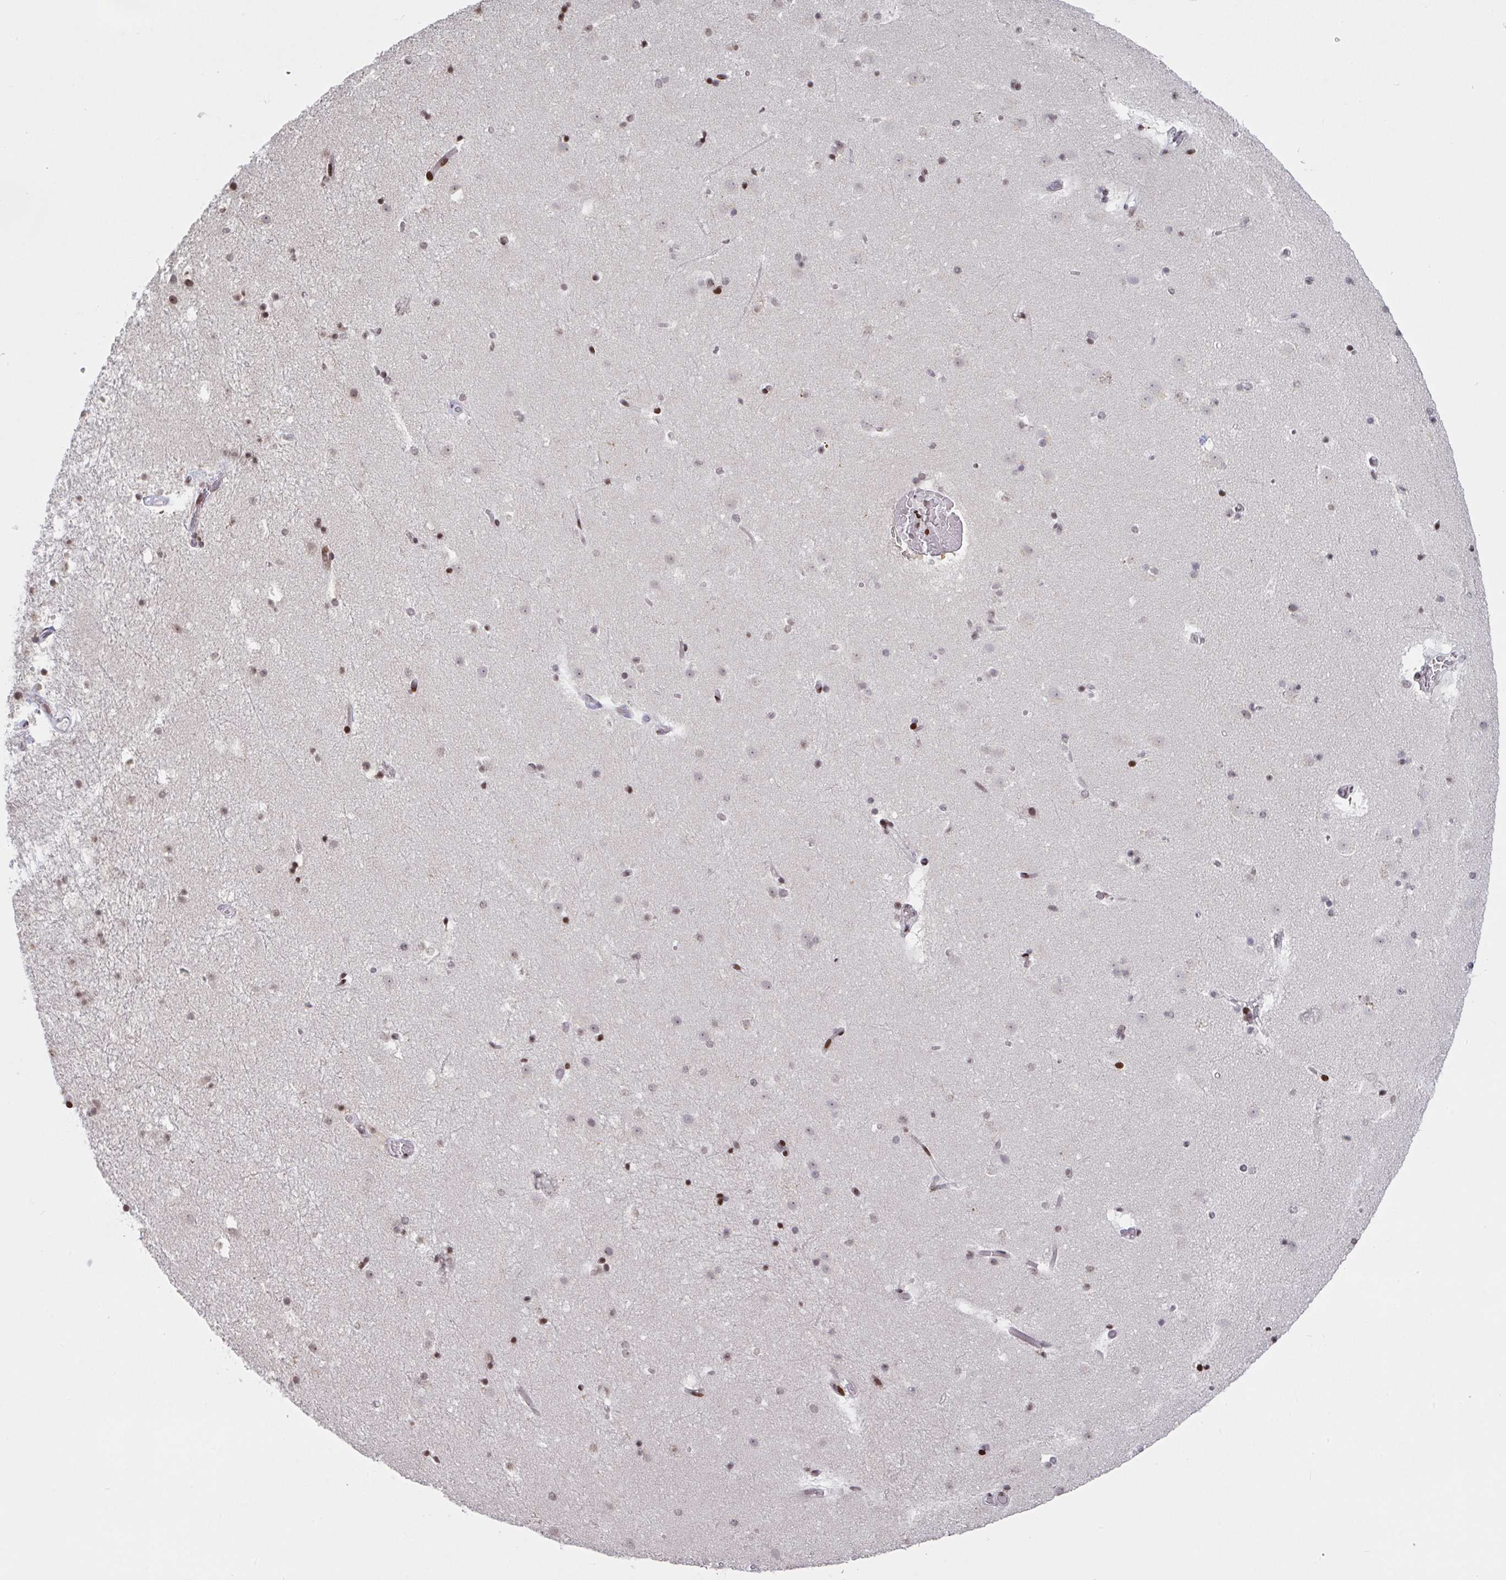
{"staining": {"intensity": "strong", "quantity": "<25%", "location": "nuclear"}, "tissue": "caudate", "cell_type": "Glial cells", "image_type": "normal", "snomed": [{"axis": "morphology", "description": "Normal tissue, NOS"}, {"axis": "topography", "description": "Lateral ventricle wall"}], "caption": "Brown immunohistochemical staining in unremarkable human caudate shows strong nuclear expression in about <25% of glial cells.", "gene": "PCDHB8", "patient": {"sex": "male", "age": 37}}